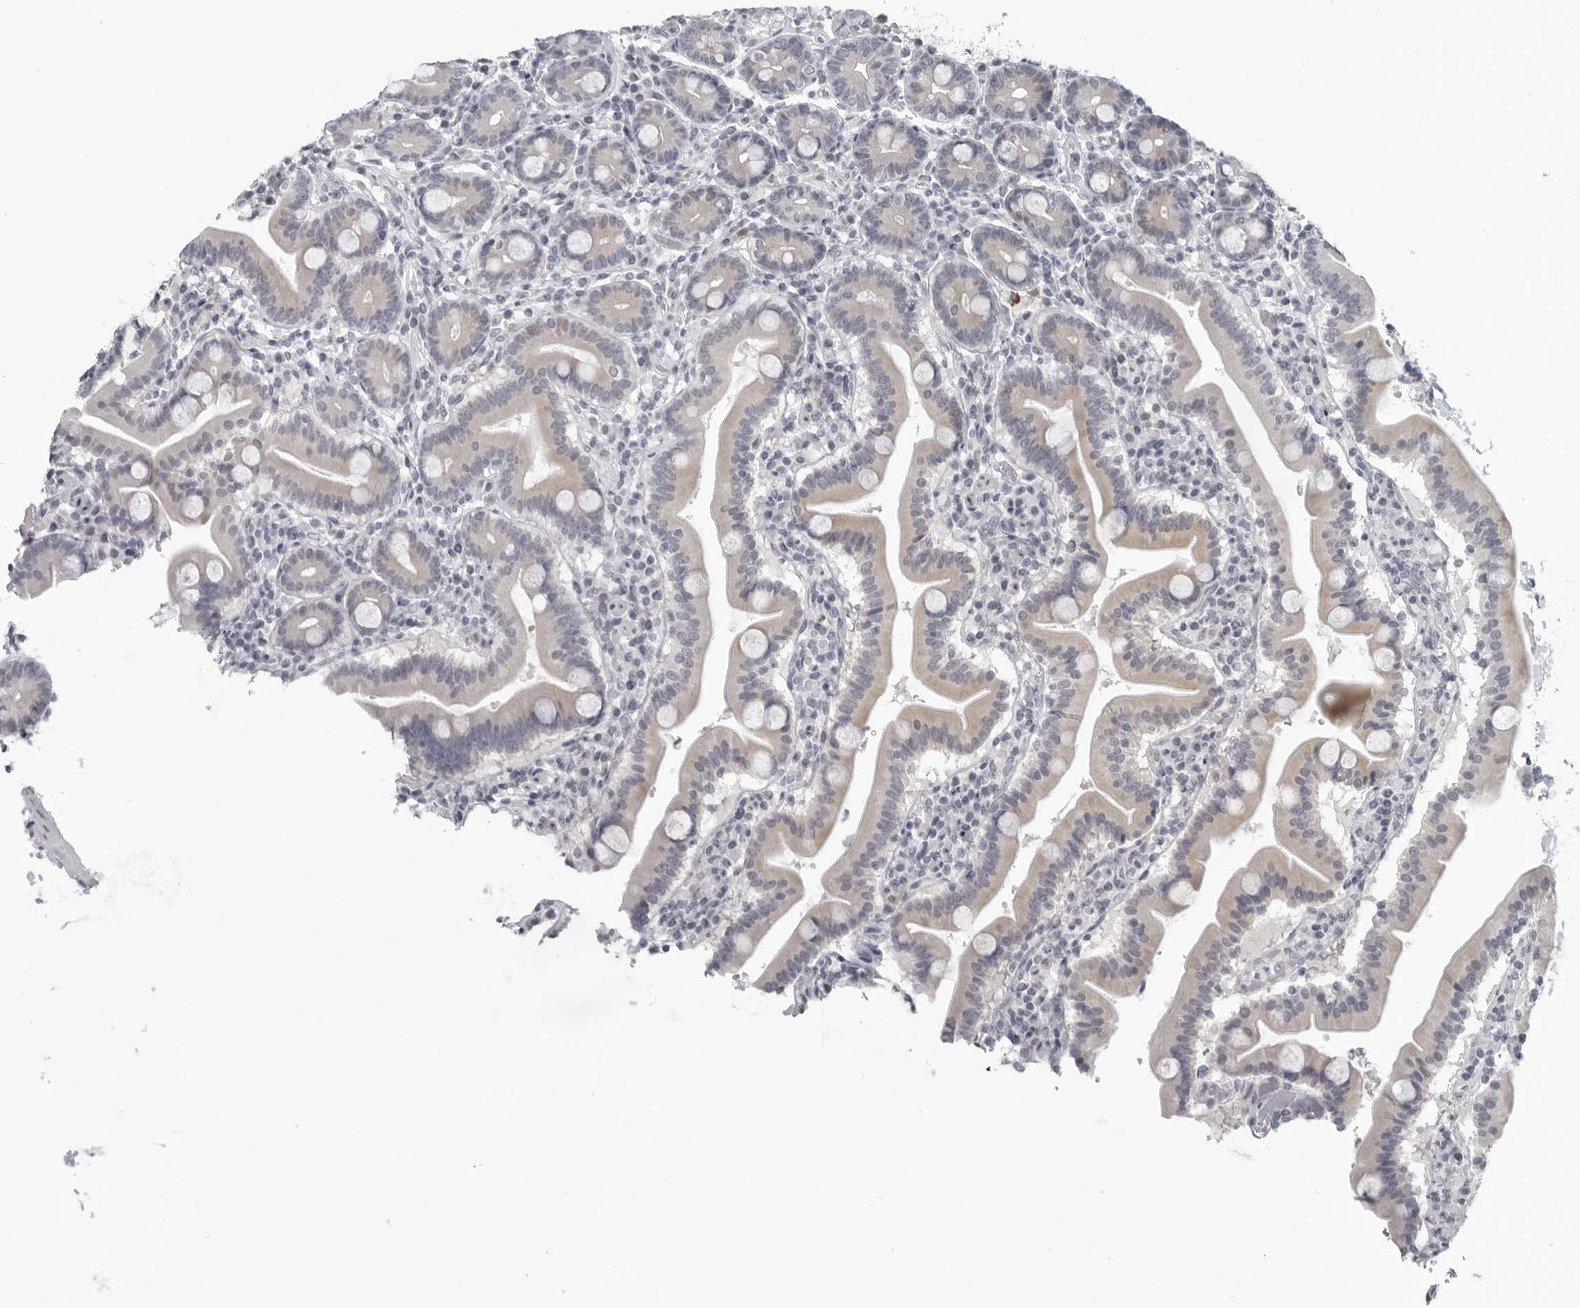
{"staining": {"intensity": "negative", "quantity": "none", "location": "none"}, "tissue": "duodenum", "cell_type": "Glandular cells", "image_type": "normal", "snomed": [{"axis": "morphology", "description": "Normal tissue, NOS"}, {"axis": "topography", "description": "Duodenum"}], "caption": "Micrograph shows no significant protein positivity in glandular cells of benign duodenum. Nuclei are stained in blue.", "gene": "OPLAH", "patient": {"sex": "male", "age": 54}}